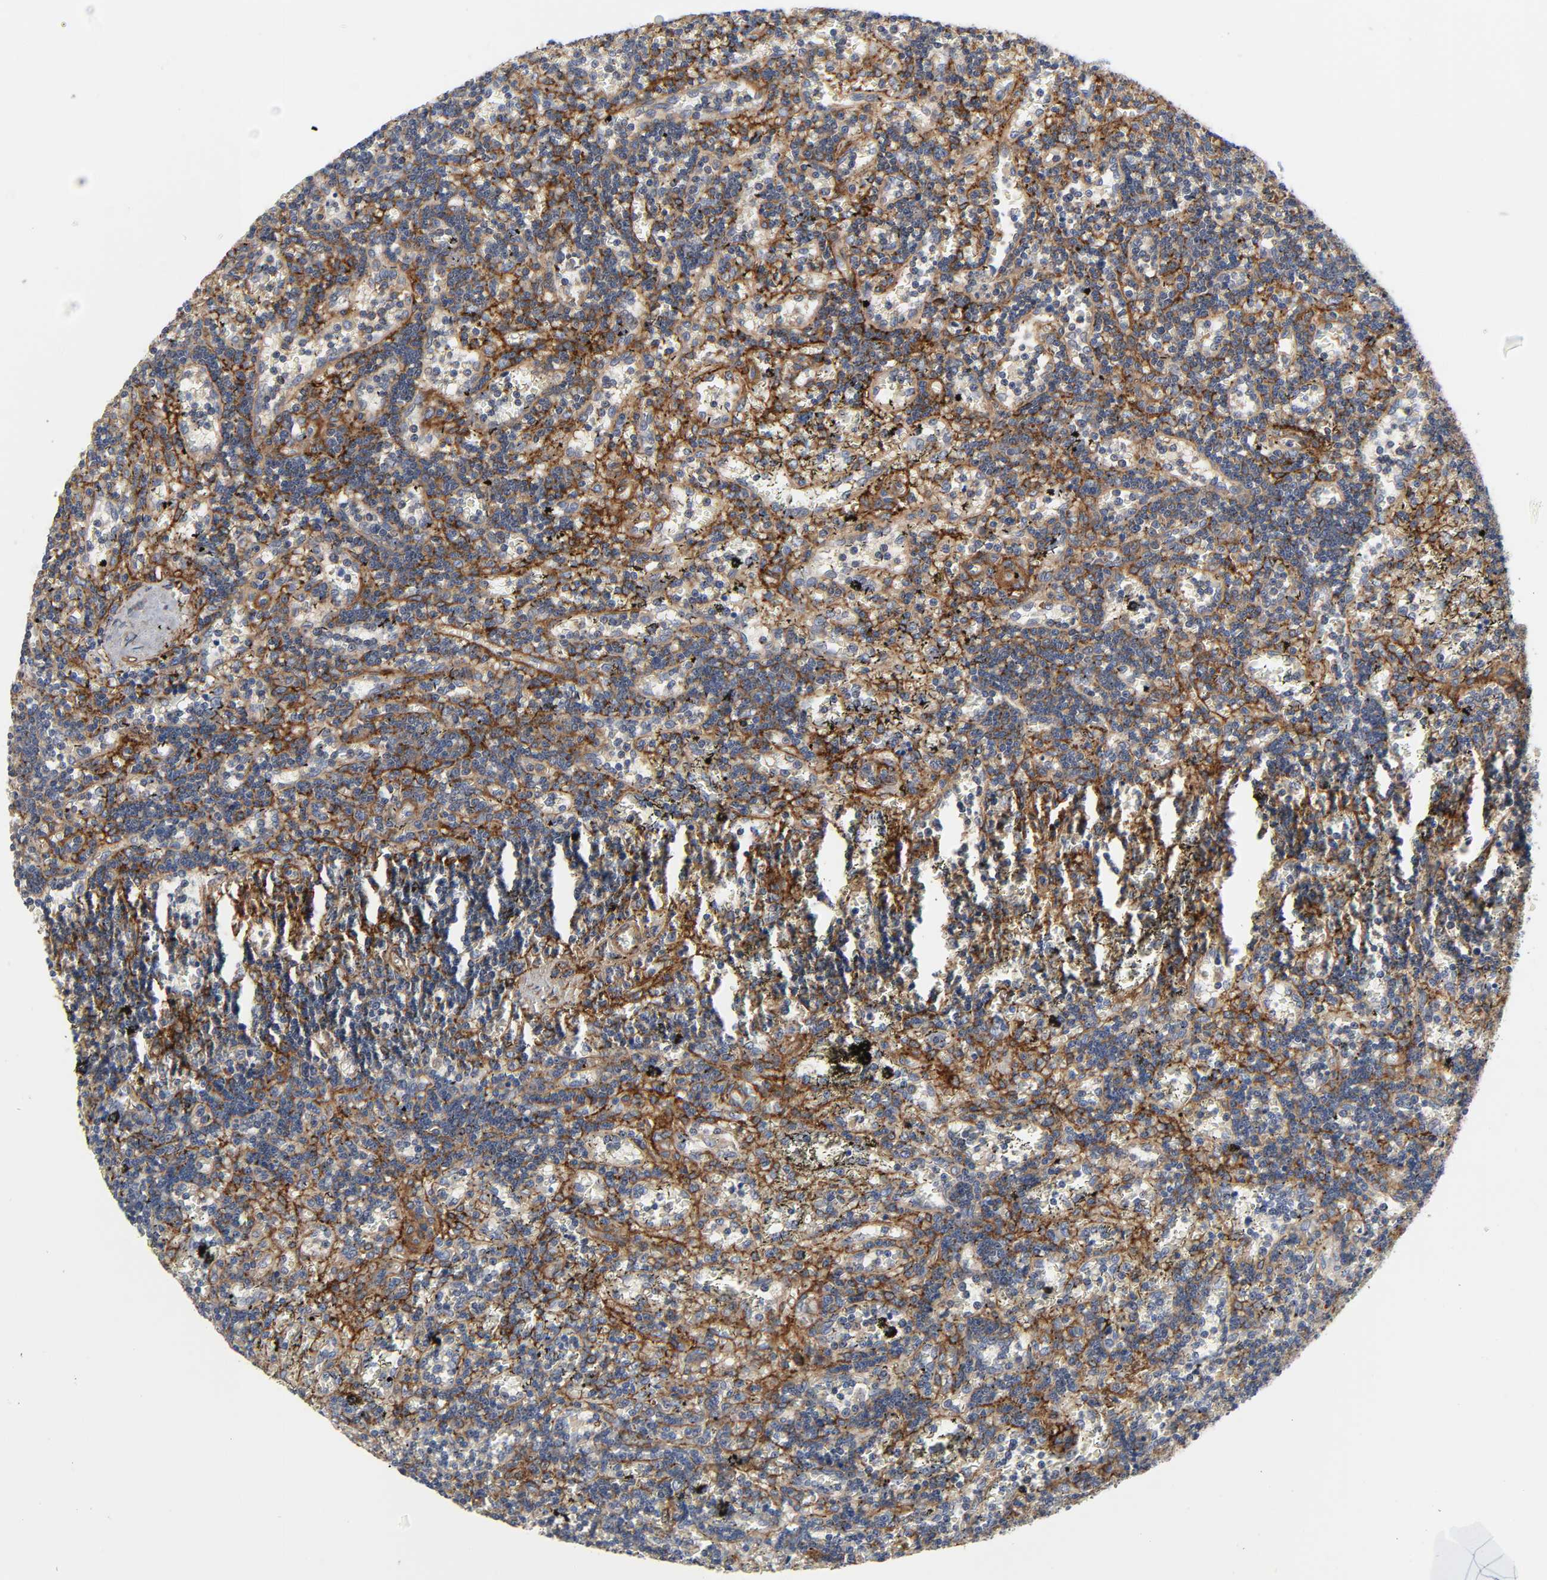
{"staining": {"intensity": "weak", "quantity": ">75%", "location": "cytoplasmic/membranous"}, "tissue": "lymphoma", "cell_type": "Tumor cells", "image_type": "cancer", "snomed": [{"axis": "morphology", "description": "Malignant lymphoma, non-Hodgkin's type, Low grade"}, {"axis": "topography", "description": "Spleen"}], "caption": "Protein staining displays weak cytoplasmic/membranous staining in about >75% of tumor cells in lymphoma.", "gene": "ARHGAP1", "patient": {"sex": "male", "age": 60}}